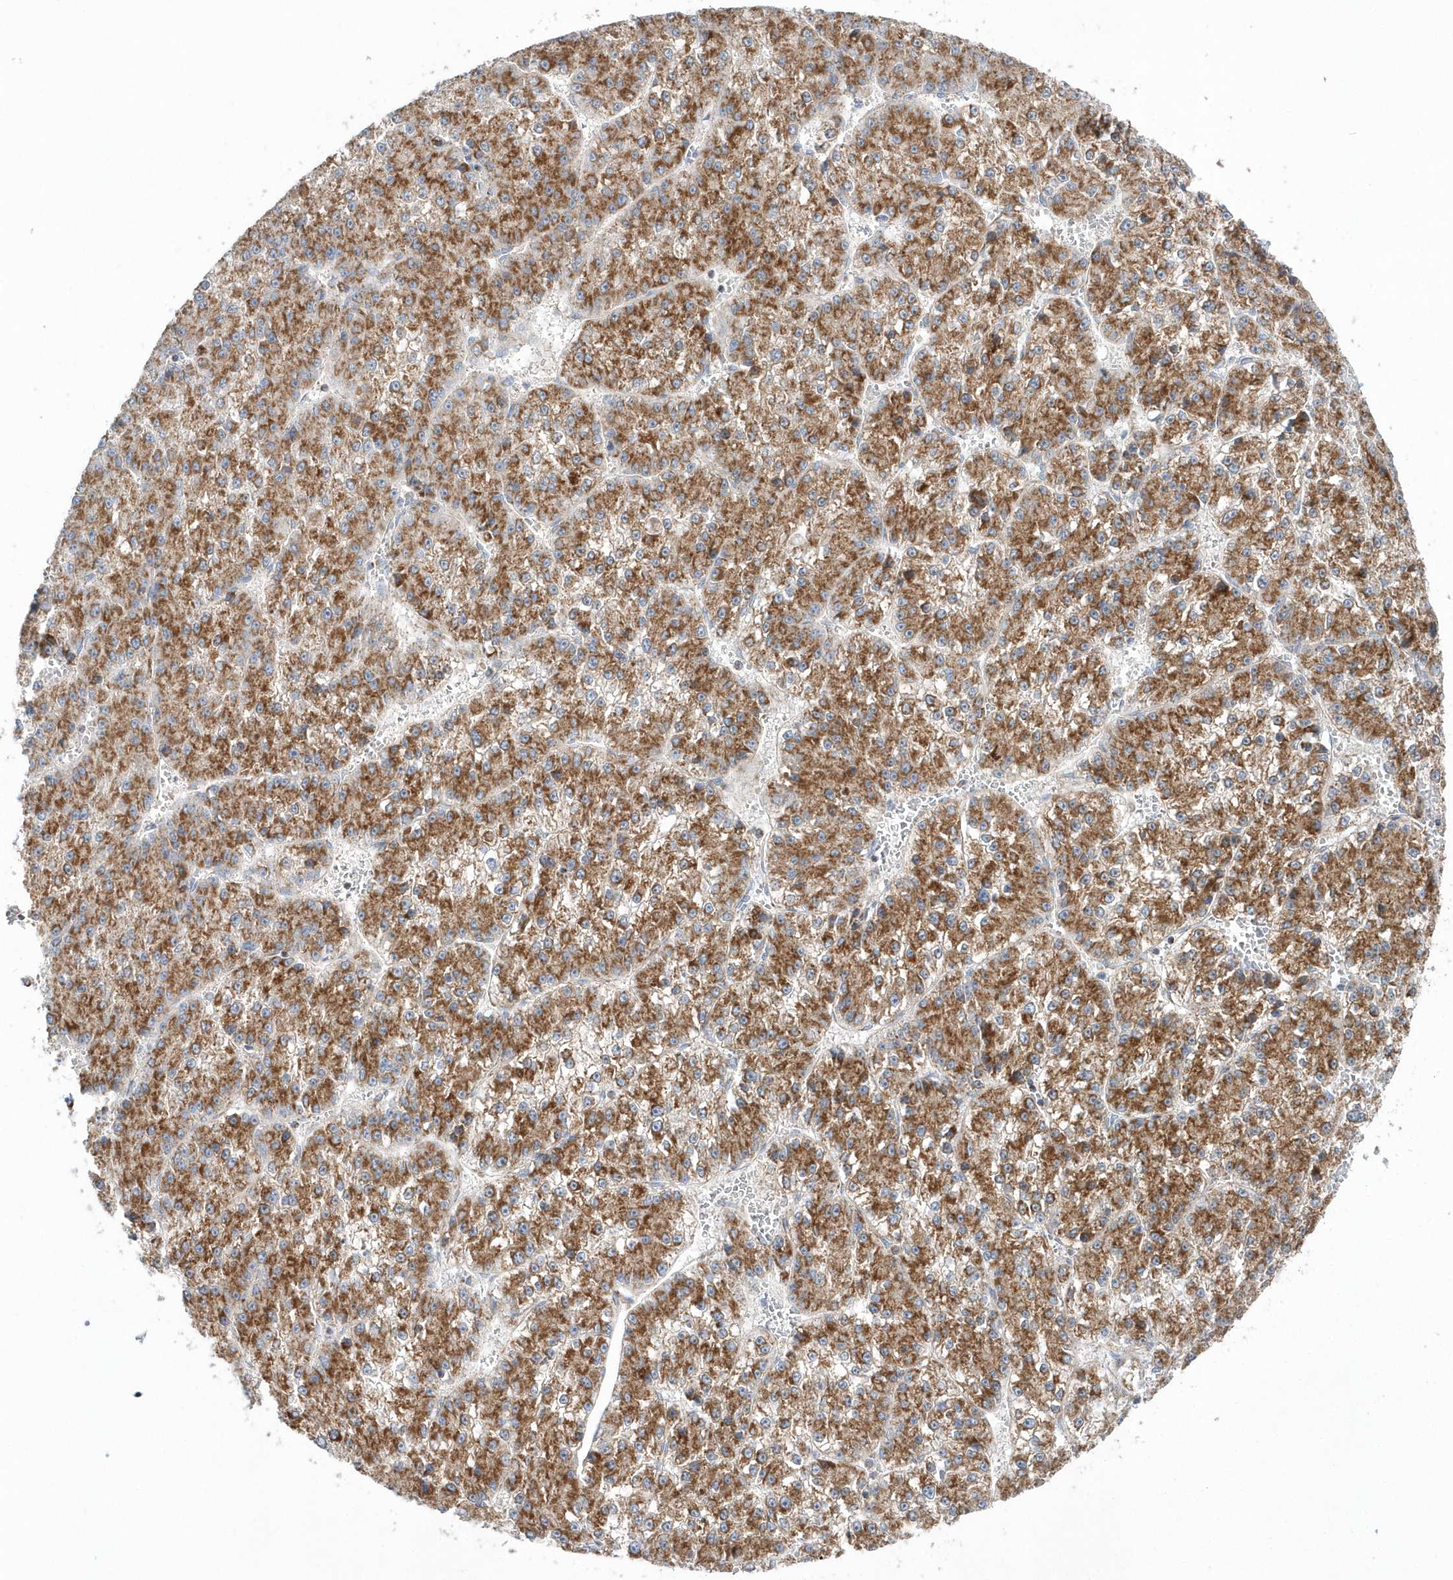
{"staining": {"intensity": "moderate", "quantity": ">75%", "location": "cytoplasmic/membranous"}, "tissue": "liver cancer", "cell_type": "Tumor cells", "image_type": "cancer", "snomed": [{"axis": "morphology", "description": "Carcinoma, Hepatocellular, NOS"}, {"axis": "topography", "description": "Liver"}], "caption": "IHC photomicrograph of liver cancer stained for a protein (brown), which shows medium levels of moderate cytoplasmic/membranous positivity in approximately >75% of tumor cells.", "gene": "OPA1", "patient": {"sex": "female", "age": 73}}